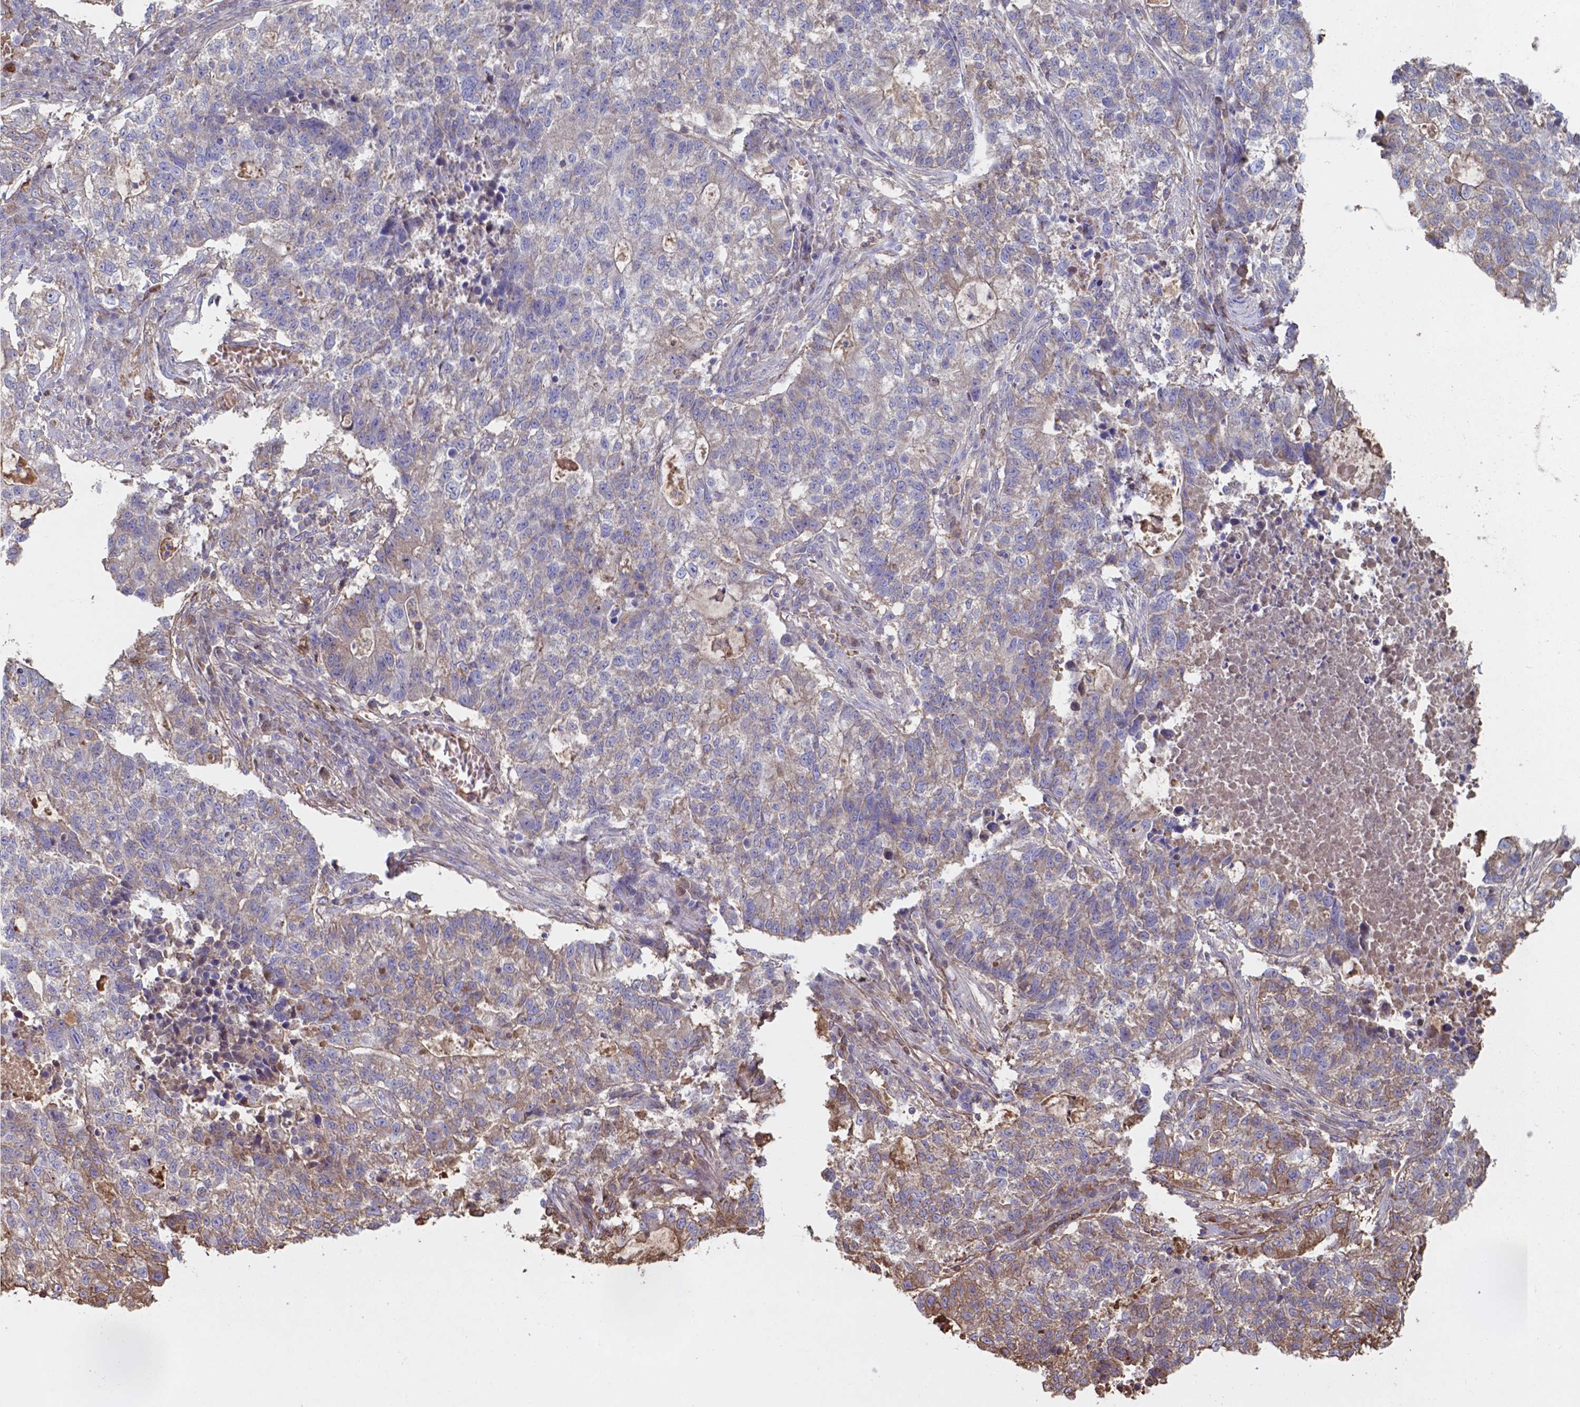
{"staining": {"intensity": "moderate", "quantity": "<25%", "location": "cytoplasmic/membranous"}, "tissue": "lung cancer", "cell_type": "Tumor cells", "image_type": "cancer", "snomed": [{"axis": "morphology", "description": "Adenocarcinoma, NOS"}, {"axis": "topography", "description": "Lung"}], "caption": "The immunohistochemical stain labels moderate cytoplasmic/membranous expression in tumor cells of adenocarcinoma (lung) tissue.", "gene": "SERPINA1", "patient": {"sex": "male", "age": 57}}